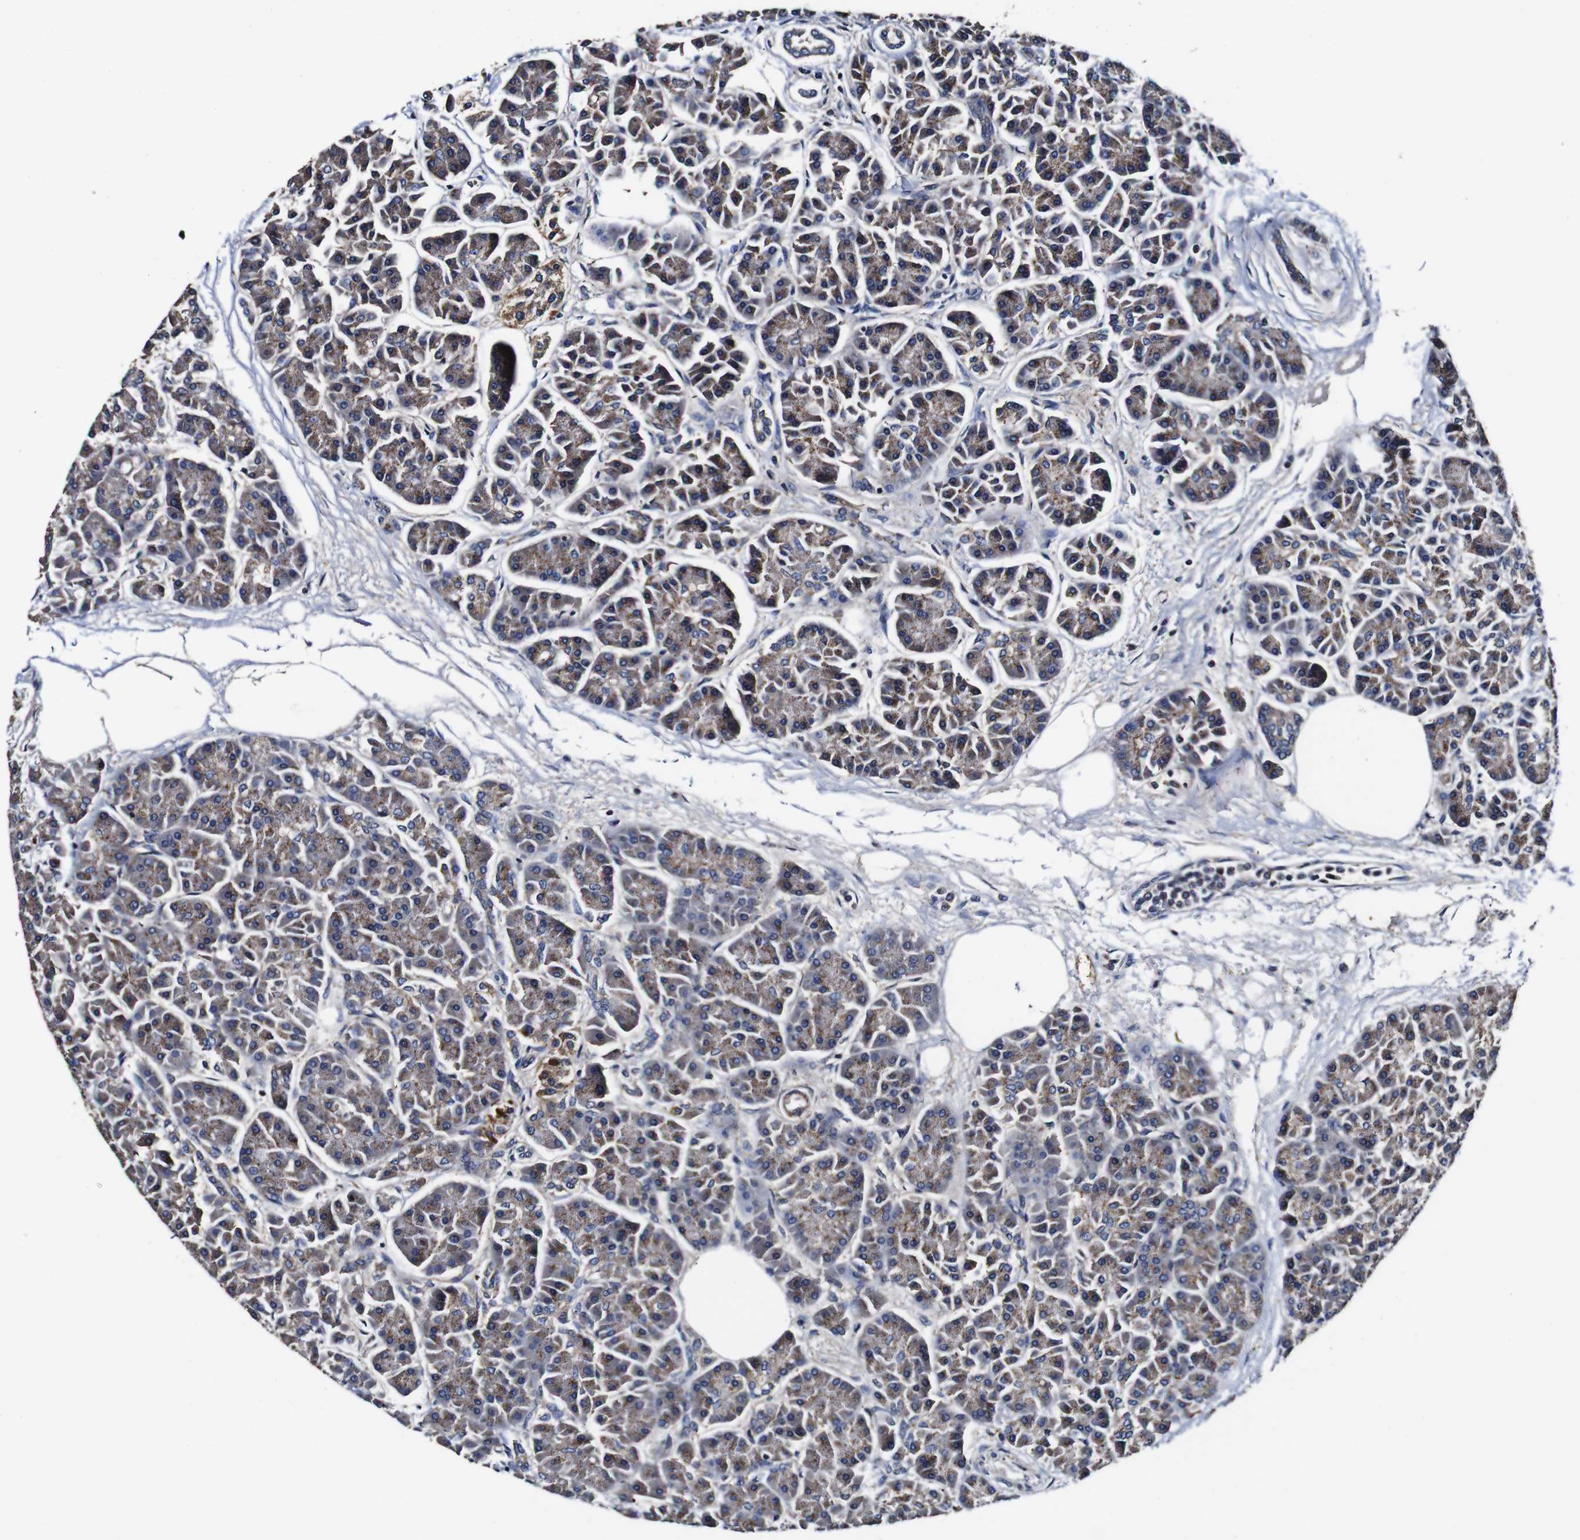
{"staining": {"intensity": "weak", "quantity": ">75%", "location": "cytoplasmic/membranous"}, "tissue": "pancreas", "cell_type": "Exocrine glandular cells", "image_type": "normal", "snomed": [{"axis": "morphology", "description": "Normal tissue, NOS"}, {"axis": "topography", "description": "Pancreas"}], "caption": "Exocrine glandular cells display low levels of weak cytoplasmic/membranous expression in approximately >75% of cells in unremarkable pancreas. The staining was performed using DAB (3,3'-diaminobenzidine) to visualize the protein expression in brown, while the nuclei were stained in blue with hematoxylin (Magnification: 20x).", "gene": "PDCD6IP", "patient": {"sex": "female", "age": 70}}